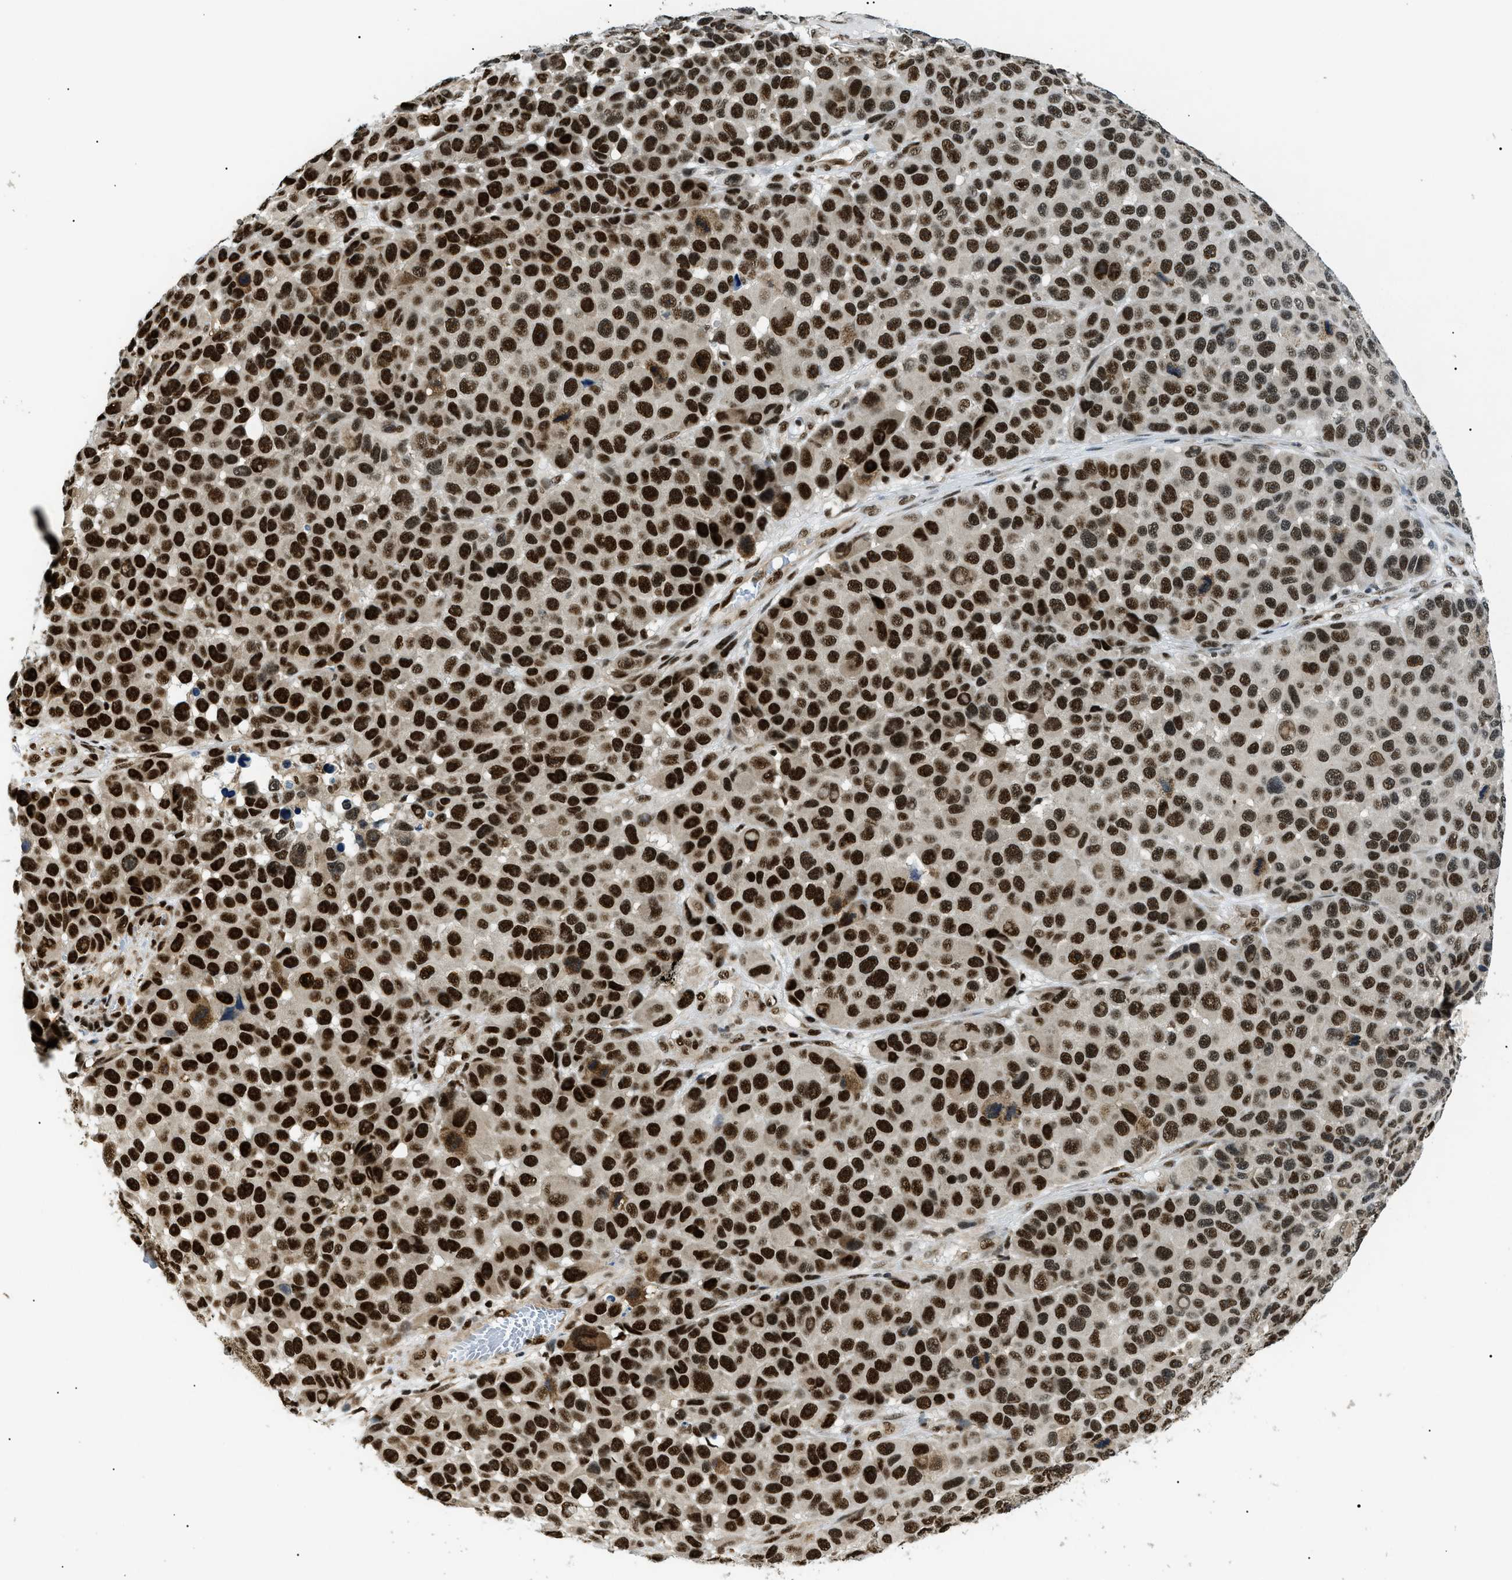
{"staining": {"intensity": "strong", "quantity": ">75%", "location": "nuclear"}, "tissue": "melanoma", "cell_type": "Tumor cells", "image_type": "cancer", "snomed": [{"axis": "morphology", "description": "Malignant melanoma, NOS"}, {"axis": "topography", "description": "Skin"}], "caption": "Immunohistochemical staining of malignant melanoma demonstrates strong nuclear protein positivity in about >75% of tumor cells.", "gene": "CWC25", "patient": {"sex": "male", "age": 53}}